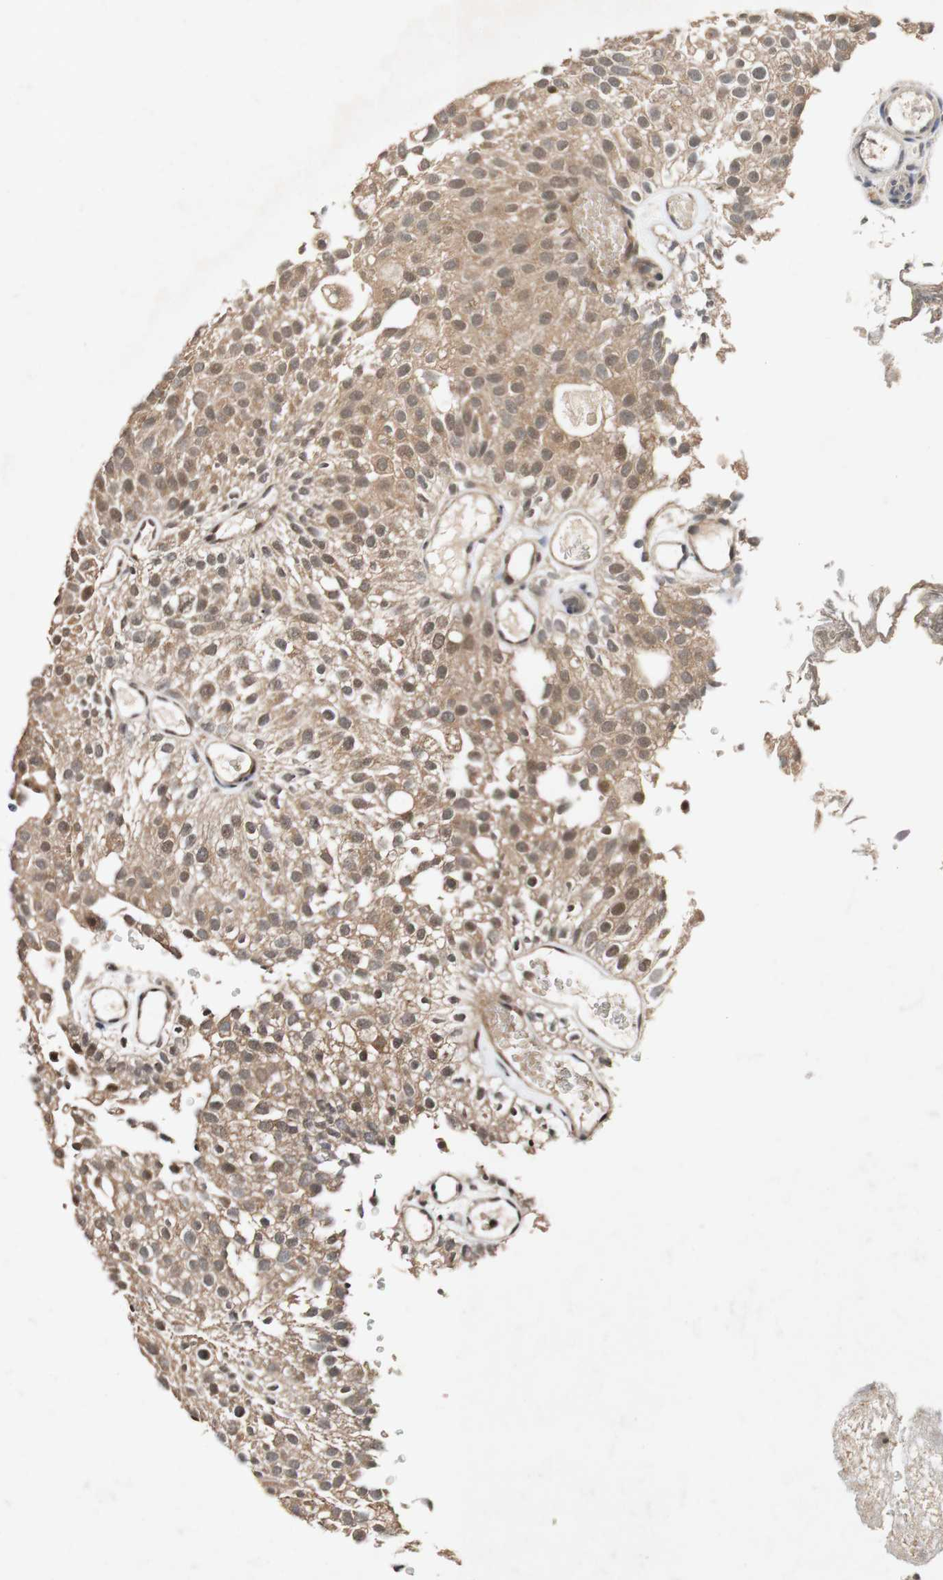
{"staining": {"intensity": "moderate", "quantity": ">75%", "location": "cytoplasmic/membranous"}, "tissue": "urothelial cancer", "cell_type": "Tumor cells", "image_type": "cancer", "snomed": [{"axis": "morphology", "description": "Urothelial carcinoma, Low grade"}, {"axis": "topography", "description": "Urinary bladder"}], "caption": "Brown immunohistochemical staining in human urothelial cancer shows moderate cytoplasmic/membranous positivity in about >75% of tumor cells.", "gene": "PIN1", "patient": {"sex": "male", "age": 78}}